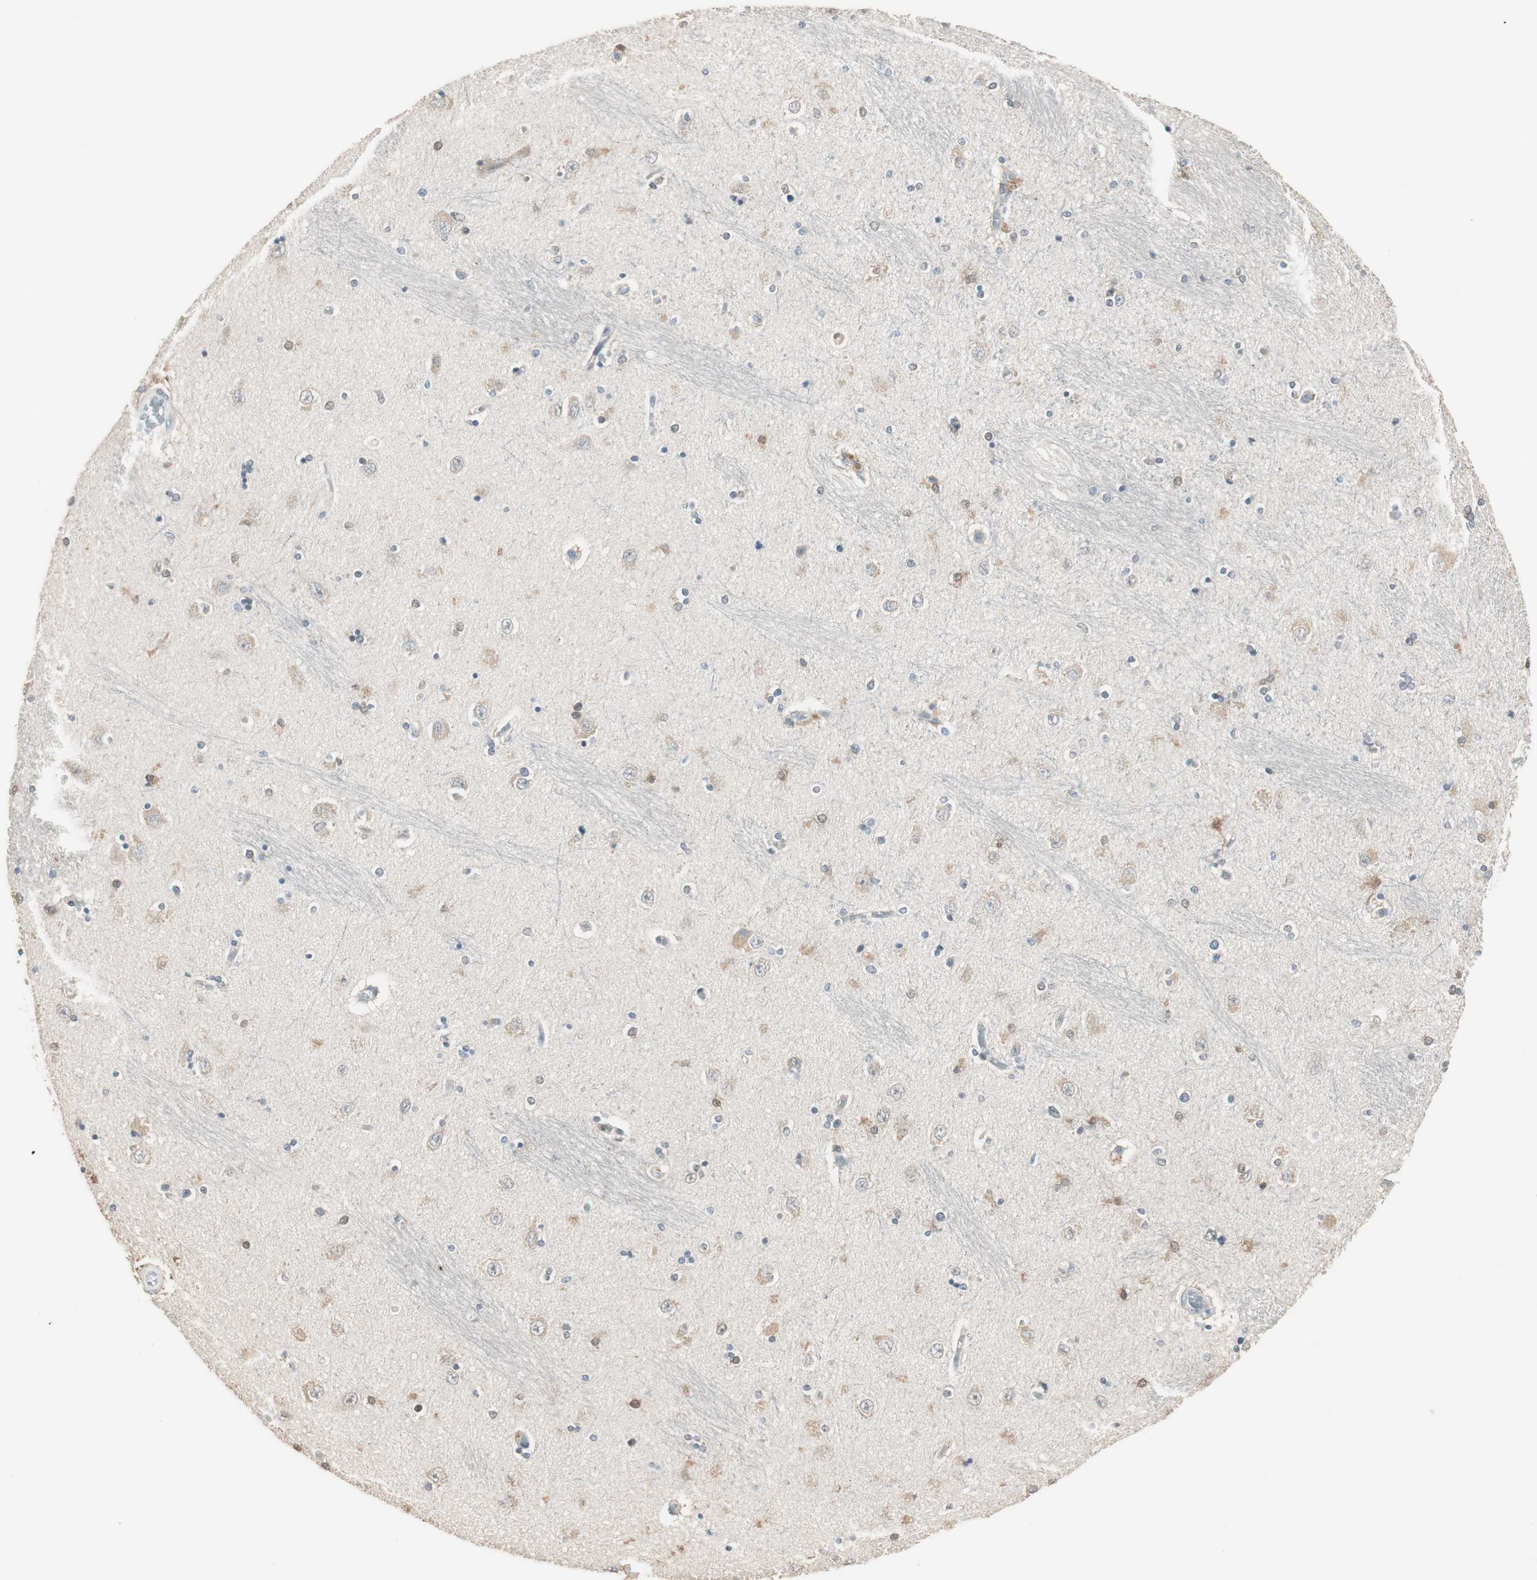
{"staining": {"intensity": "weak", "quantity": "25%-75%", "location": "cytoplasmic/membranous"}, "tissue": "hippocampus", "cell_type": "Glial cells", "image_type": "normal", "snomed": [{"axis": "morphology", "description": "Normal tissue, NOS"}, {"axis": "topography", "description": "Hippocampus"}], "caption": "This is a histology image of immunohistochemistry staining of benign hippocampus, which shows weak positivity in the cytoplasmic/membranous of glial cells.", "gene": "PDZK1", "patient": {"sex": "female", "age": 54}}